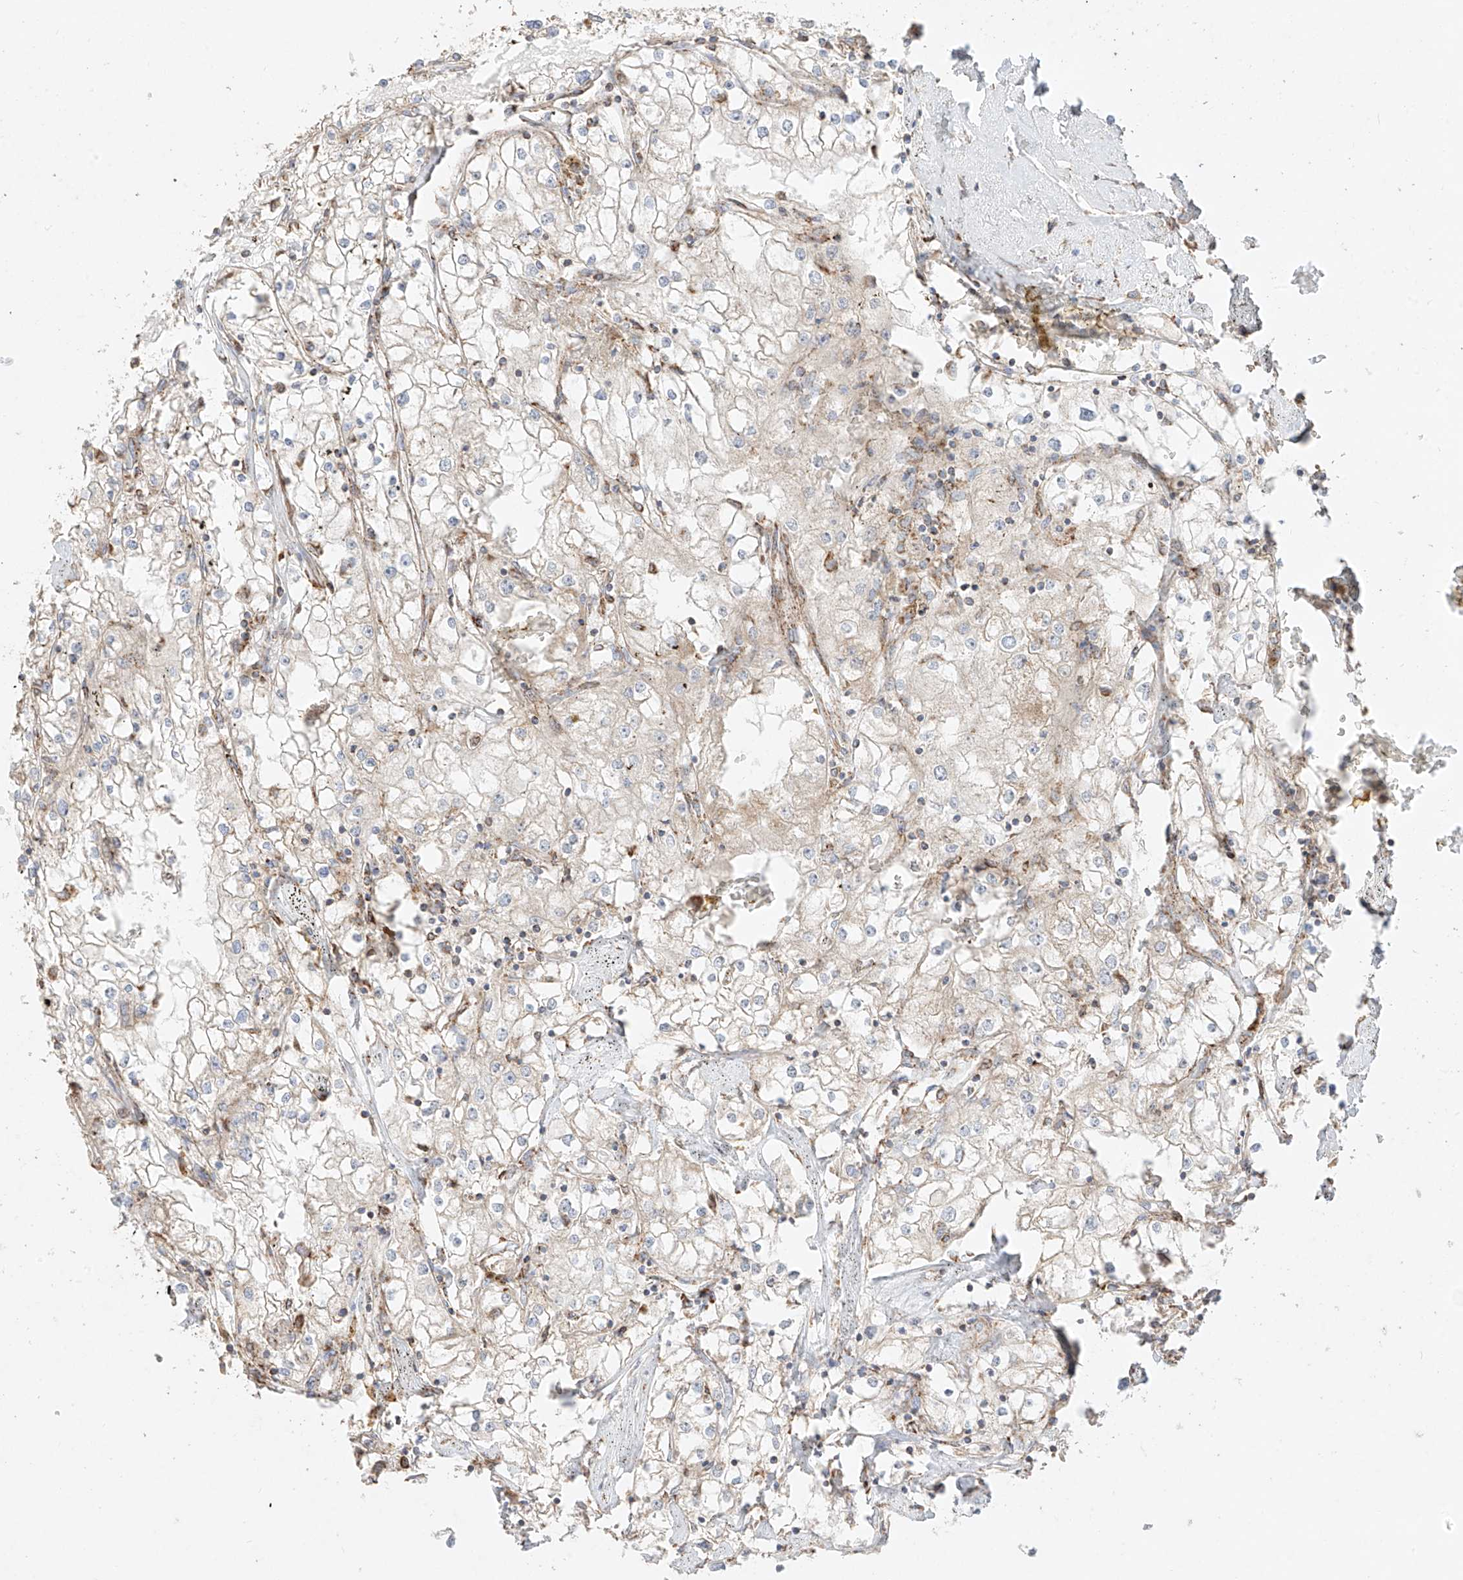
{"staining": {"intensity": "negative", "quantity": "none", "location": "none"}, "tissue": "renal cancer", "cell_type": "Tumor cells", "image_type": "cancer", "snomed": [{"axis": "morphology", "description": "Adenocarcinoma, NOS"}, {"axis": "topography", "description": "Kidney"}], "caption": "There is no significant positivity in tumor cells of renal cancer.", "gene": "COLGALT2", "patient": {"sex": "male", "age": 56}}